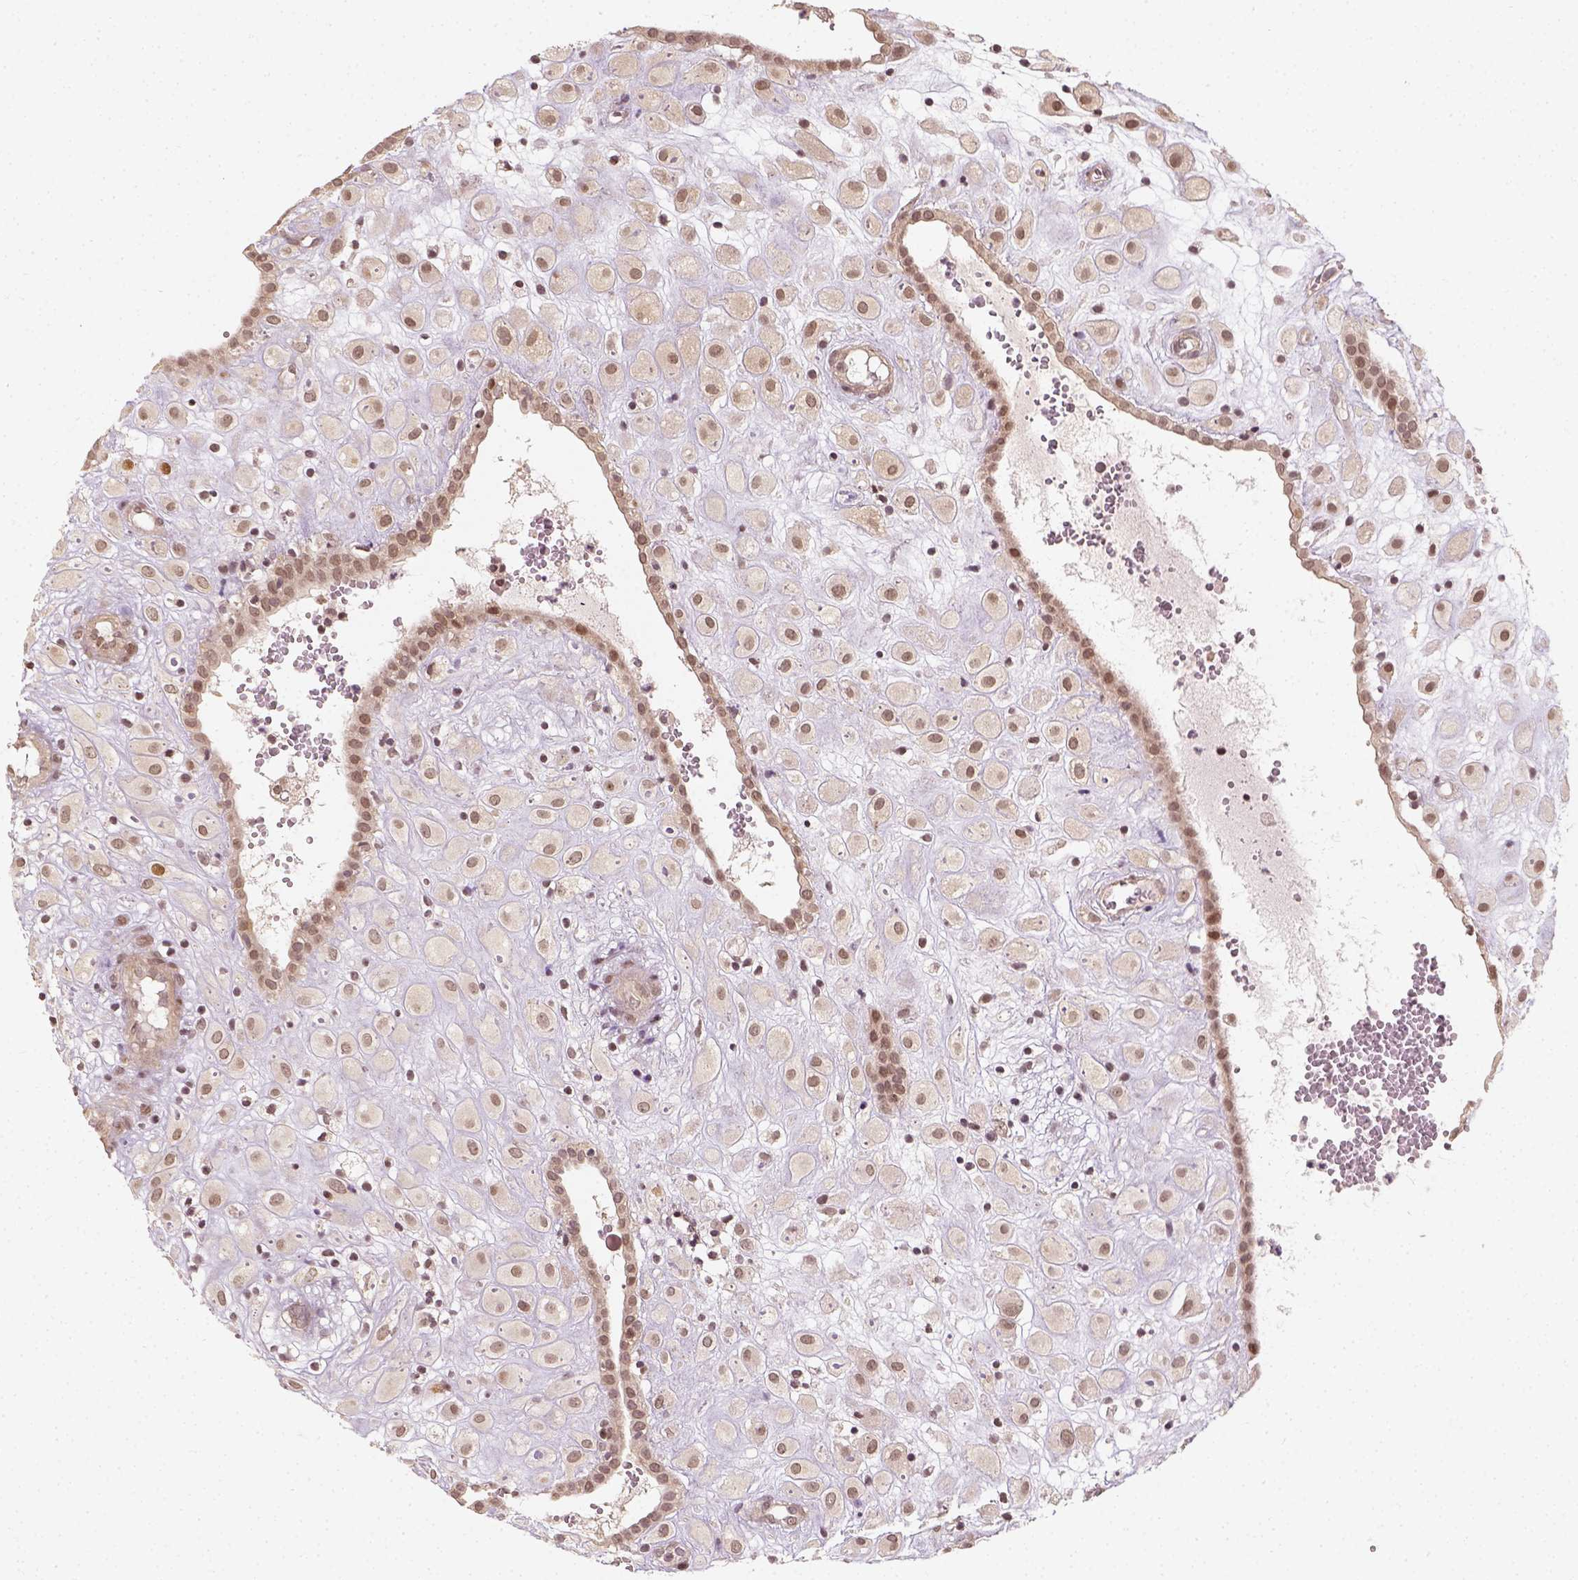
{"staining": {"intensity": "weak", "quantity": ">75%", "location": "nuclear"}, "tissue": "placenta", "cell_type": "Decidual cells", "image_type": "normal", "snomed": [{"axis": "morphology", "description": "Normal tissue, NOS"}, {"axis": "topography", "description": "Placenta"}], "caption": "High-power microscopy captured an IHC histopathology image of normal placenta, revealing weak nuclear expression in about >75% of decidual cells.", "gene": "ZMAT3", "patient": {"sex": "female", "age": 24}}